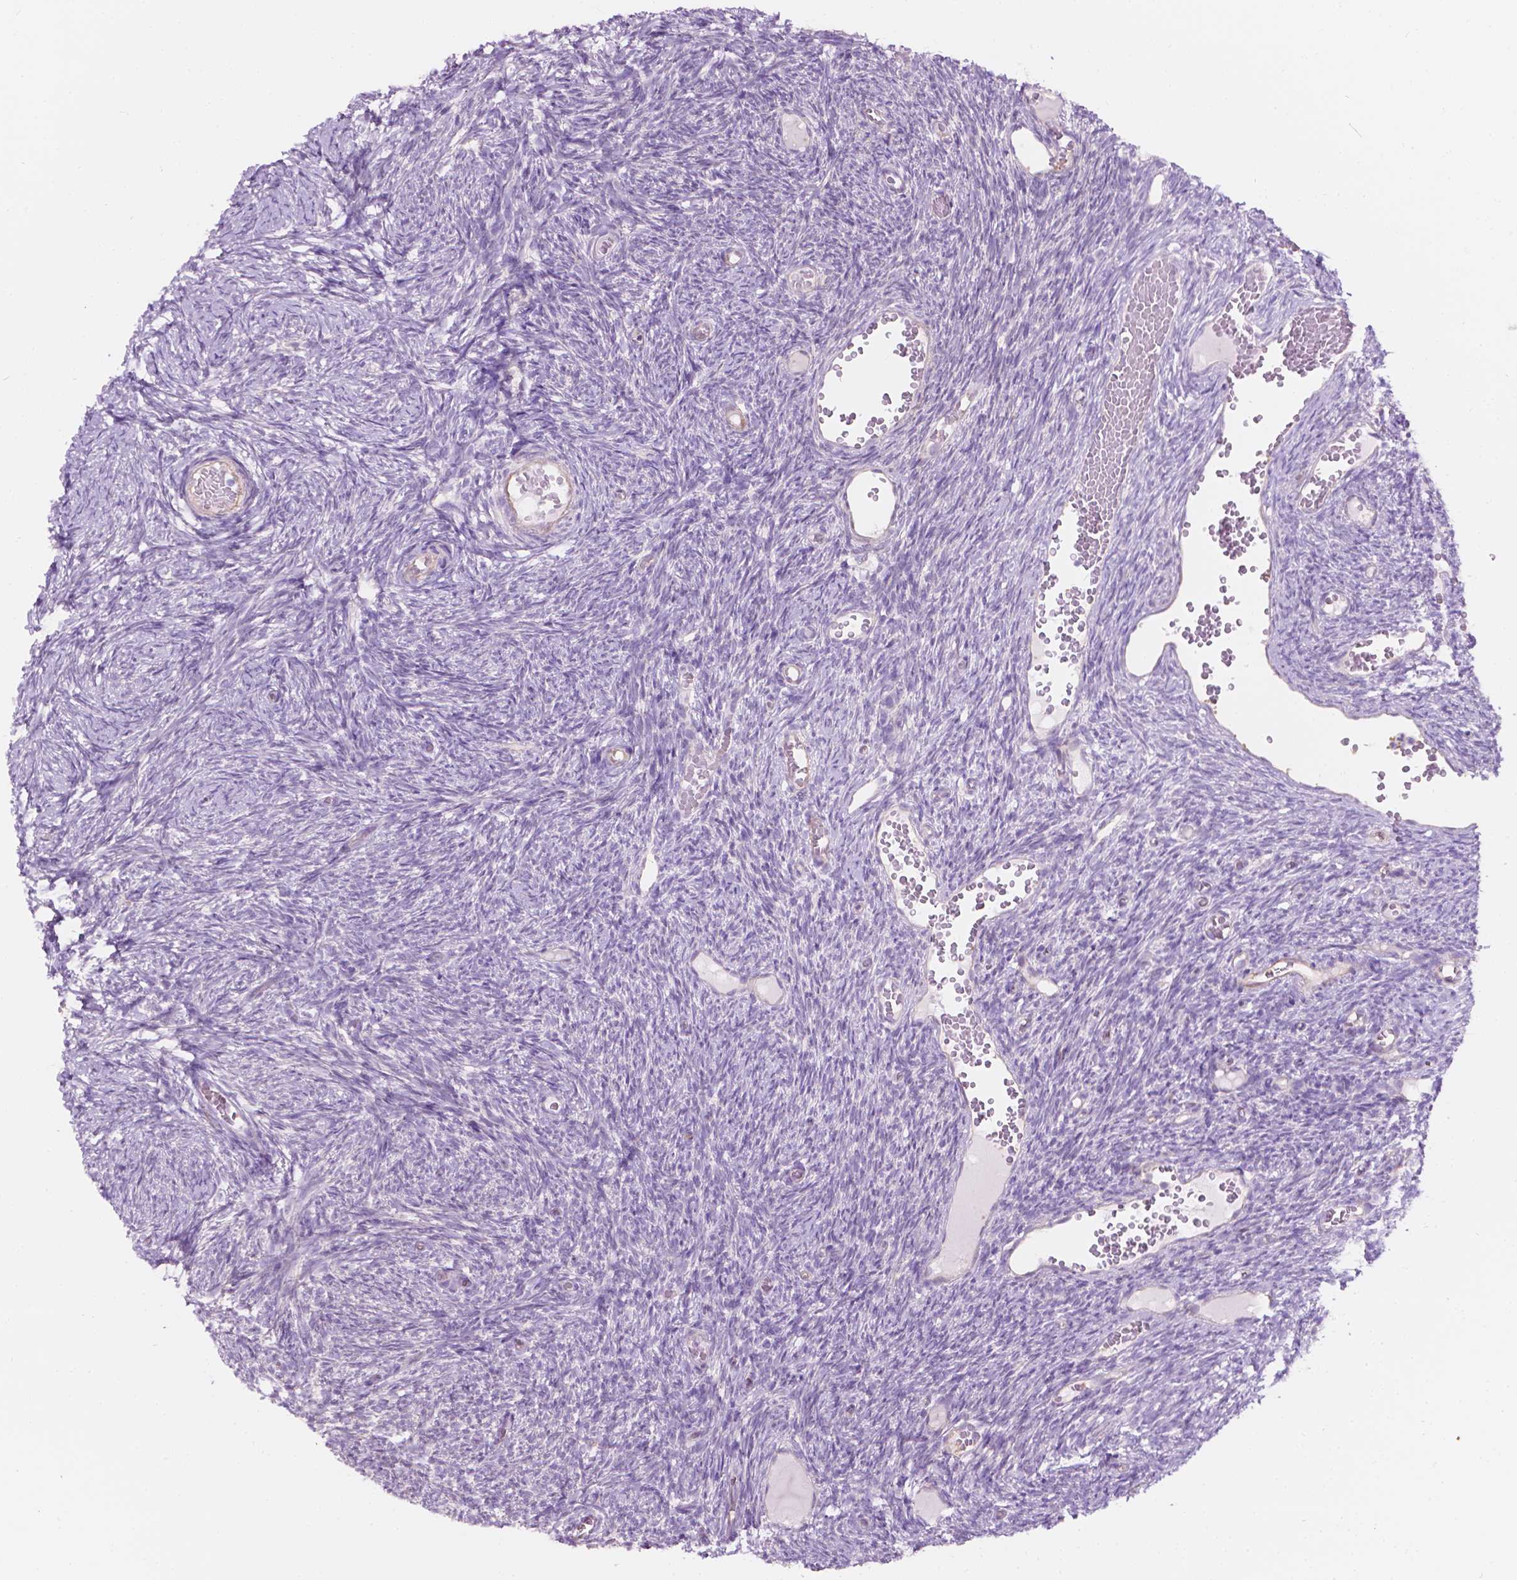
{"staining": {"intensity": "negative", "quantity": "none", "location": "none"}, "tissue": "ovary", "cell_type": "Ovarian stroma cells", "image_type": "normal", "snomed": [{"axis": "morphology", "description": "Normal tissue, NOS"}, {"axis": "topography", "description": "Ovary"}], "caption": "This is a micrograph of IHC staining of benign ovary, which shows no positivity in ovarian stroma cells. (DAB (3,3'-diaminobenzidine) IHC visualized using brightfield microscopy, high magnification).", "gene": "NOS1AP", "patient": {"sex": "female", "age": 39}}